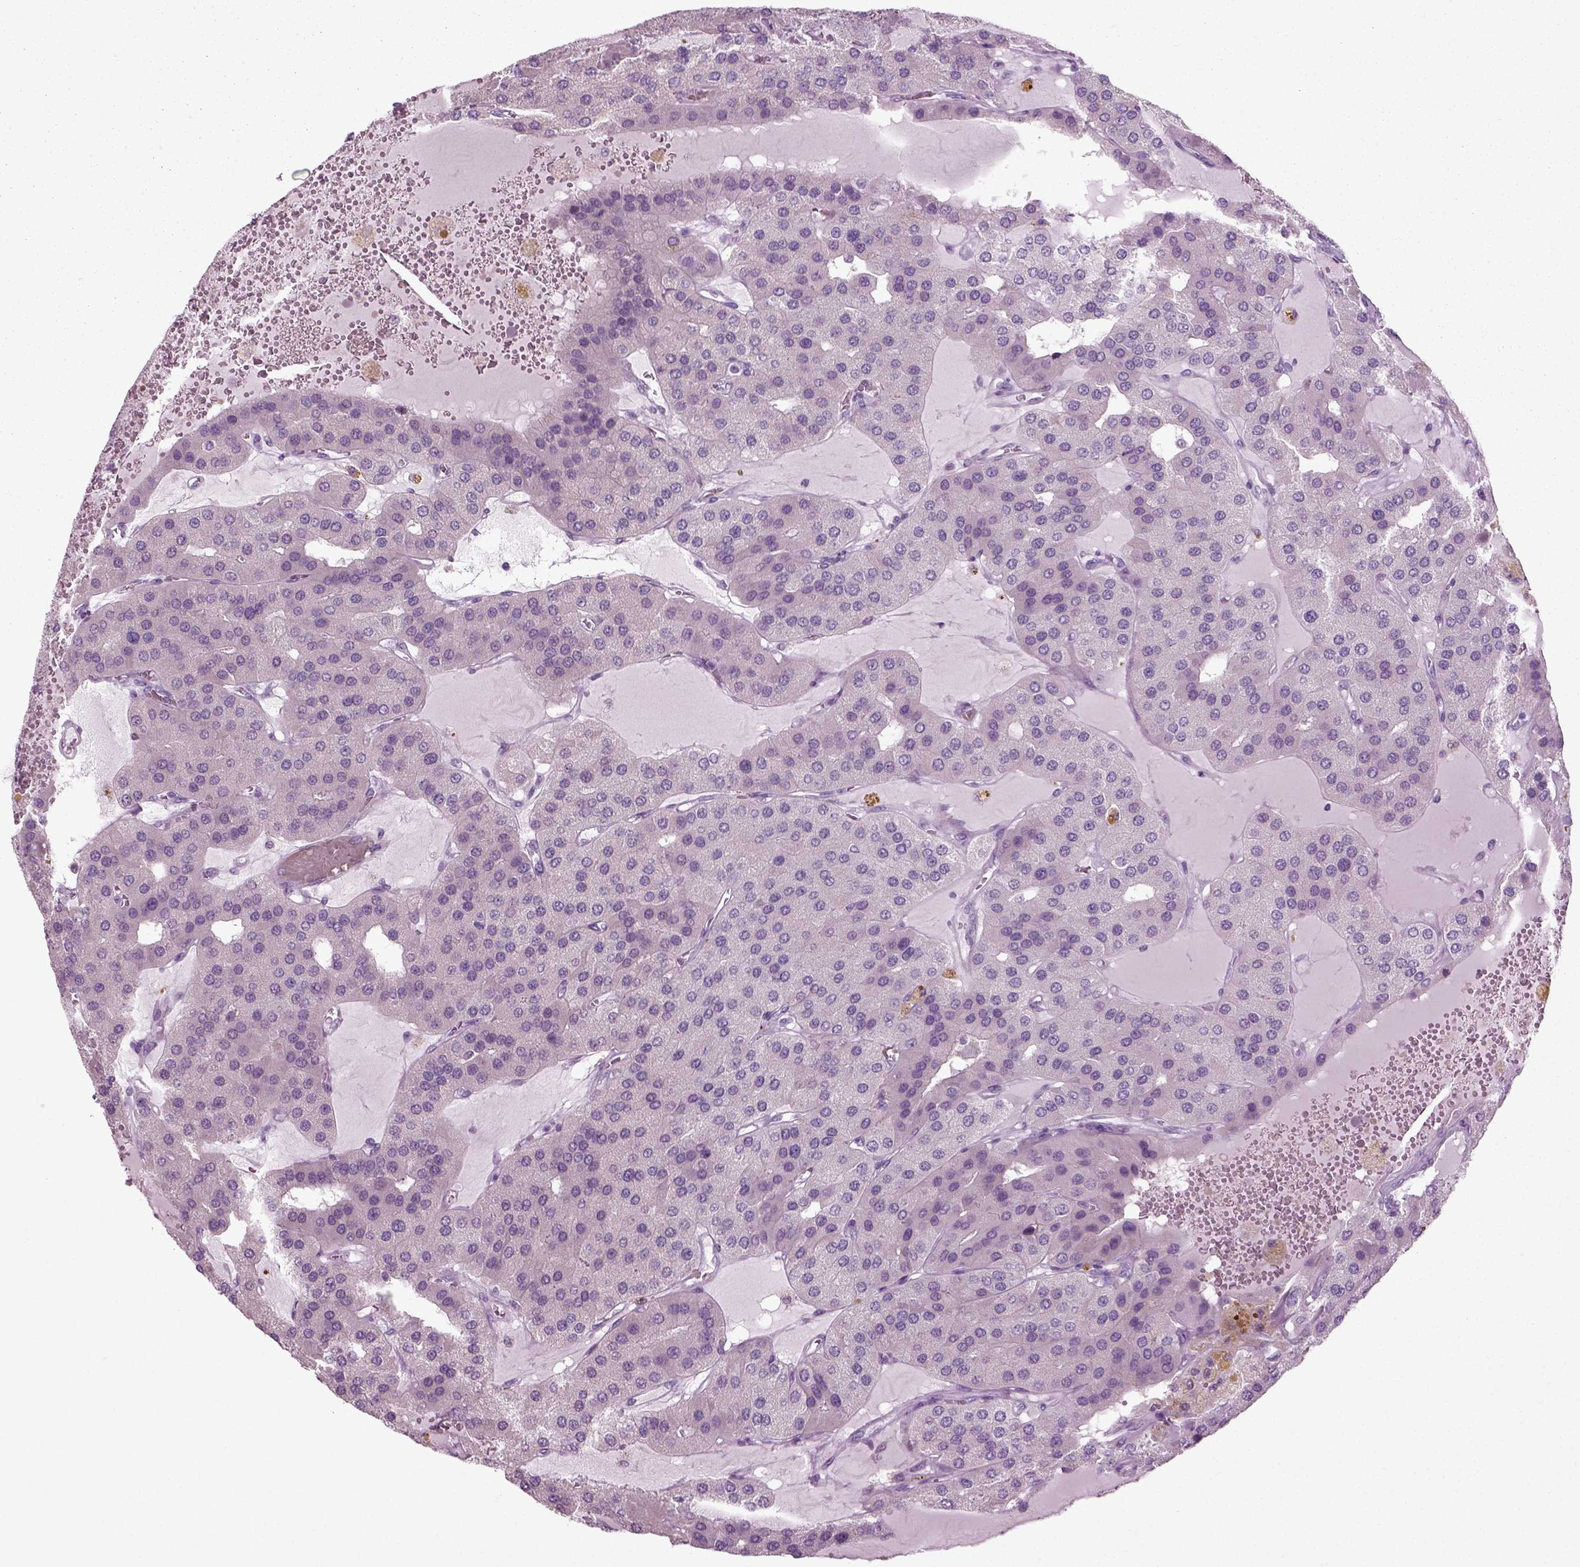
{"staining": {"intensity": "negative", "quantity": "none", "location": "none"}, "tissue": "parathyroid gland", "cell_type": "Glandular cells", "image_type": "normal", "snomed": [{"axis": "morphology", "description": "Normal tissue, NOS"}, {"axis": "morphology", "description": "Adenoma, NOS"}, {"axis": "topography", "description": "Parathyroid gland"}], "caption": "This is an immunohistochemistry micrograph of unremarkable parathyroid gland. There is no positivity in glandular cells.", "gene": "ZC2HC1C", "patient": {"sex": "female", "age": 86}}